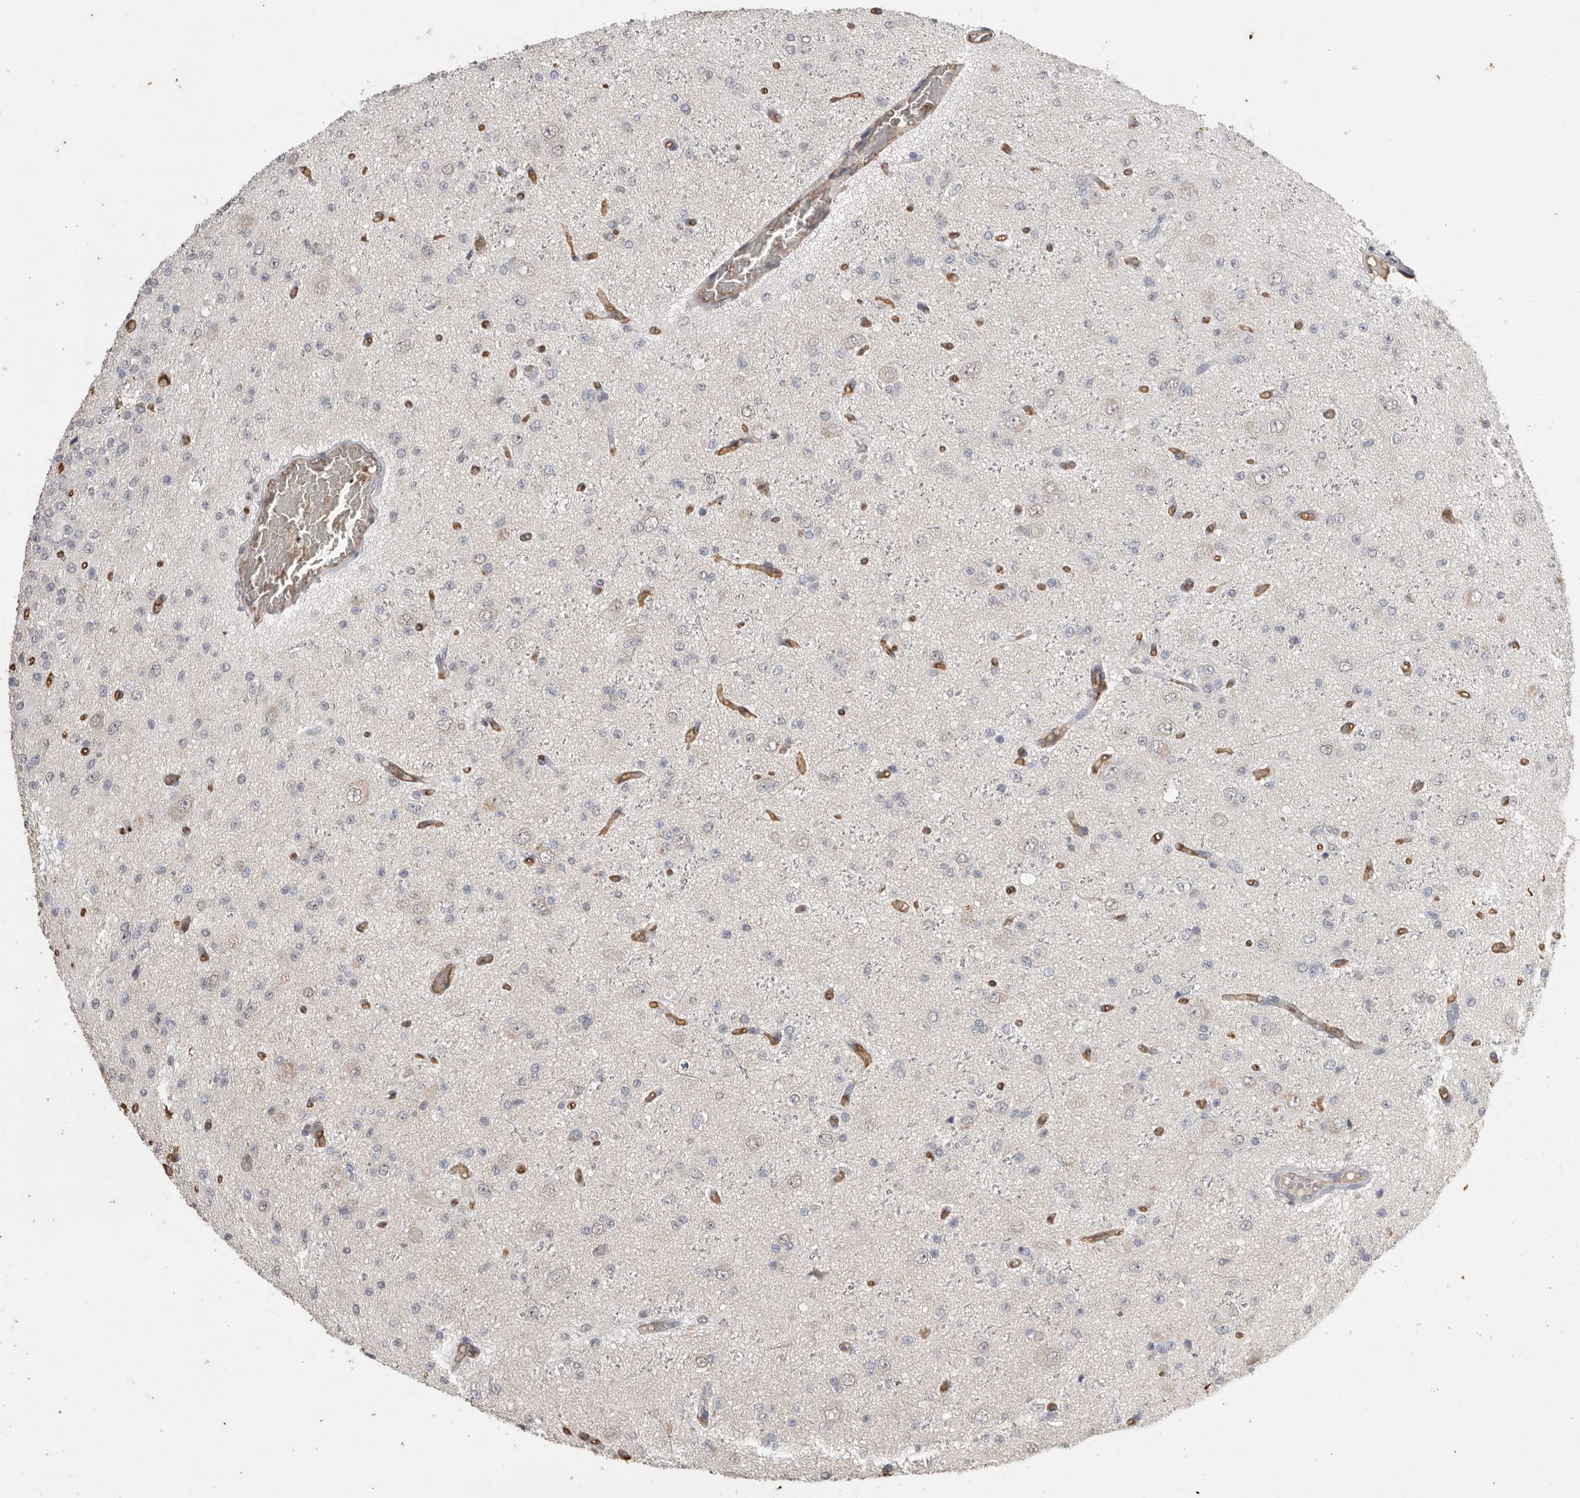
{"staining": {"intensity": "negative", "quantity": "none", "location": "none"}, "tissue": "glioma", "cell_type": "Tumor cells", "image_type": "cancer", "snomed": [{"axis": "morphology", "description": "Glioma, malignant, High grade"}, {"axis": "topography", "description": "pancreas cauda"}], "caption": "Tumor cells are negative for protein expression in human malignant glioma (high-grade).", "gene": "IL27", "patient": {"sex": "male", "age": 60}}